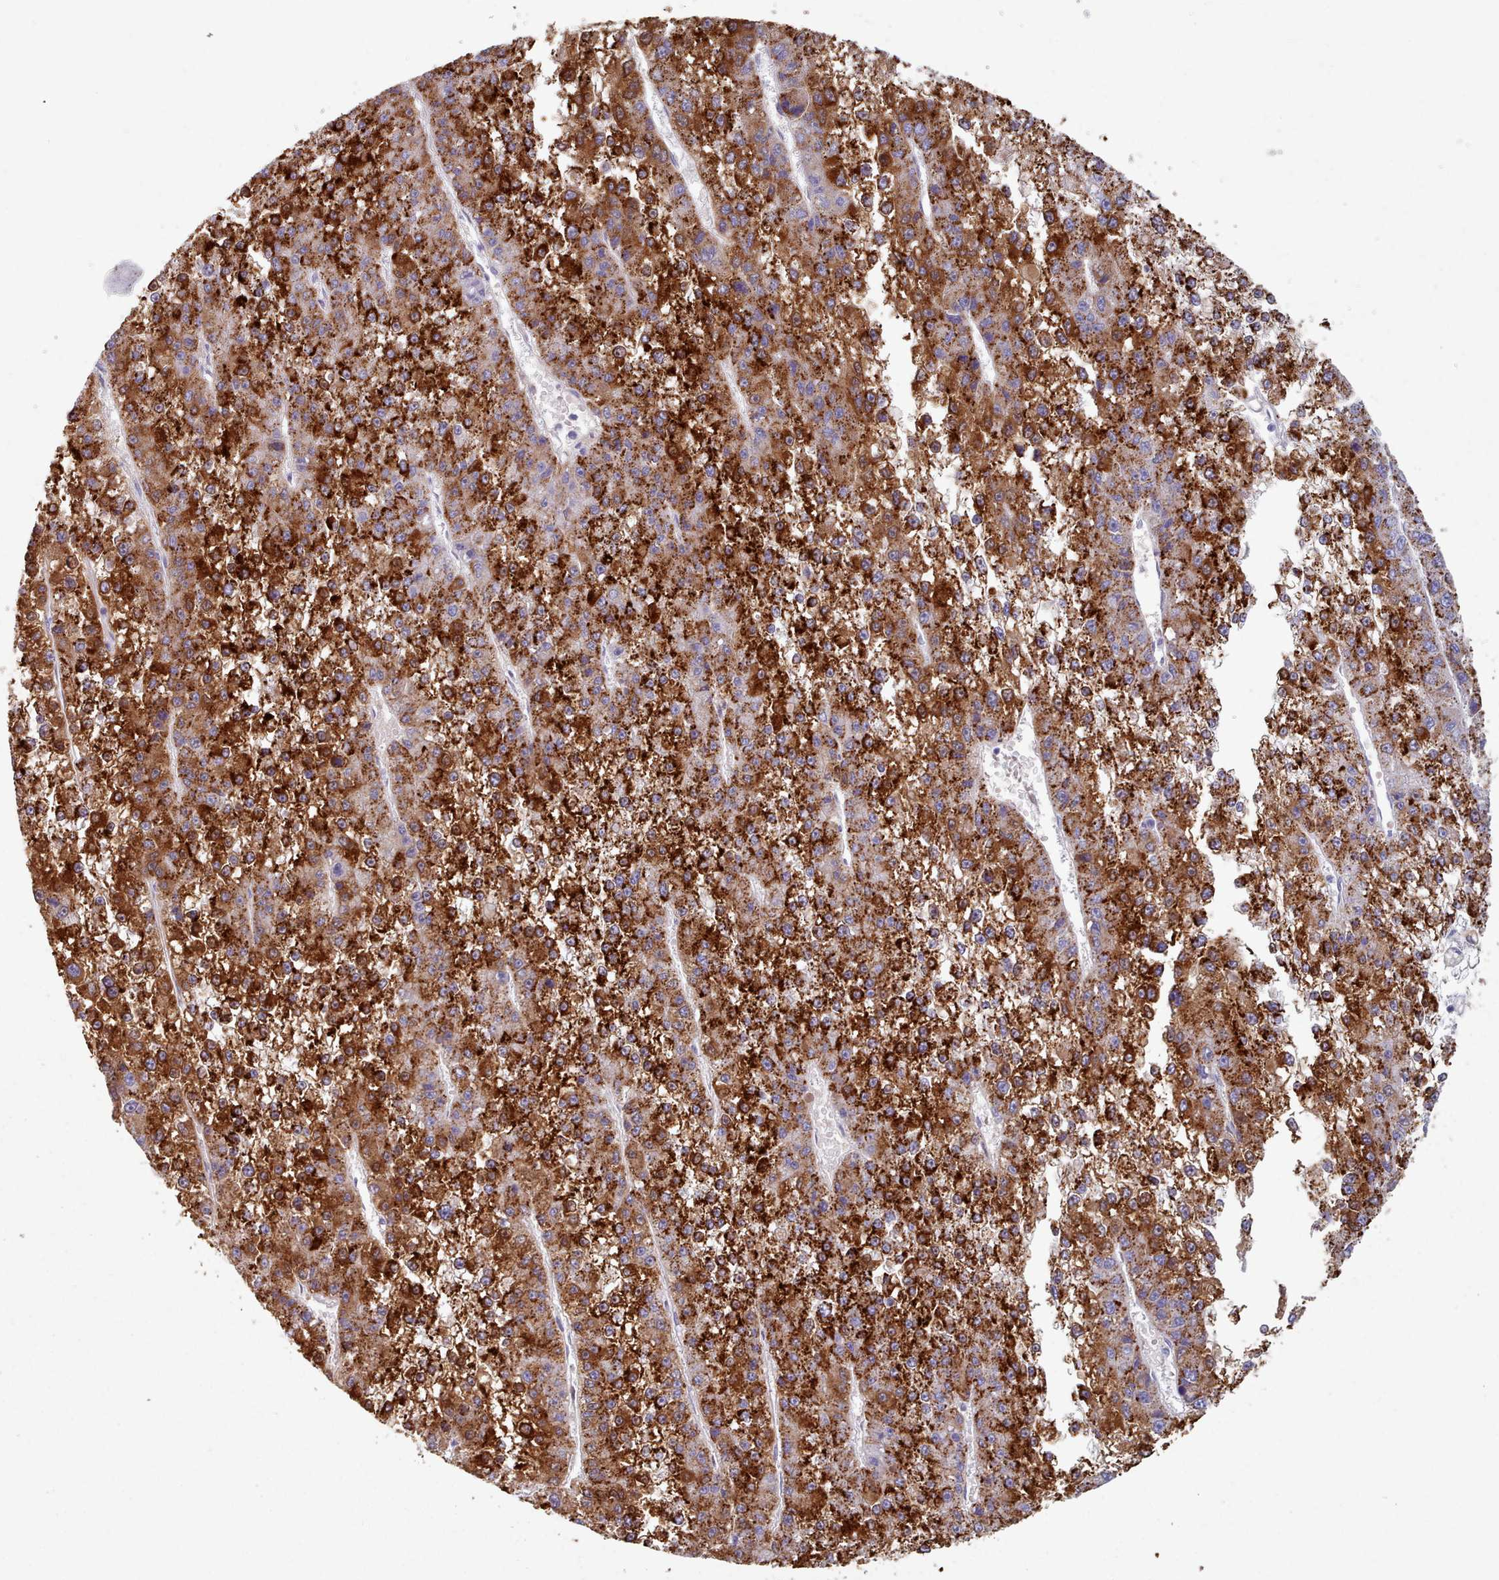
{"staining": {"intensity": "strong", "quantity": ">75%", "location": "cytoplasmic/membranous"}, "tissue": "liver cancer", "cell_type": "Tumor cells", "image_type": "cancer", "snomed": [{"axis": "morphology", "description": "Carcinoma, Hepatocellular, NOS"}, {"axis": "topography", "description": "Liver"}], "caption": "The photomicrograph shows a brown stain indicating the presence of a protein in the cytoplasmic/membranous of tumor cells in hepatocellular carcinoma (liver).", "gene": "HAO1", "patient": {"sex": "female", "age": 73}}